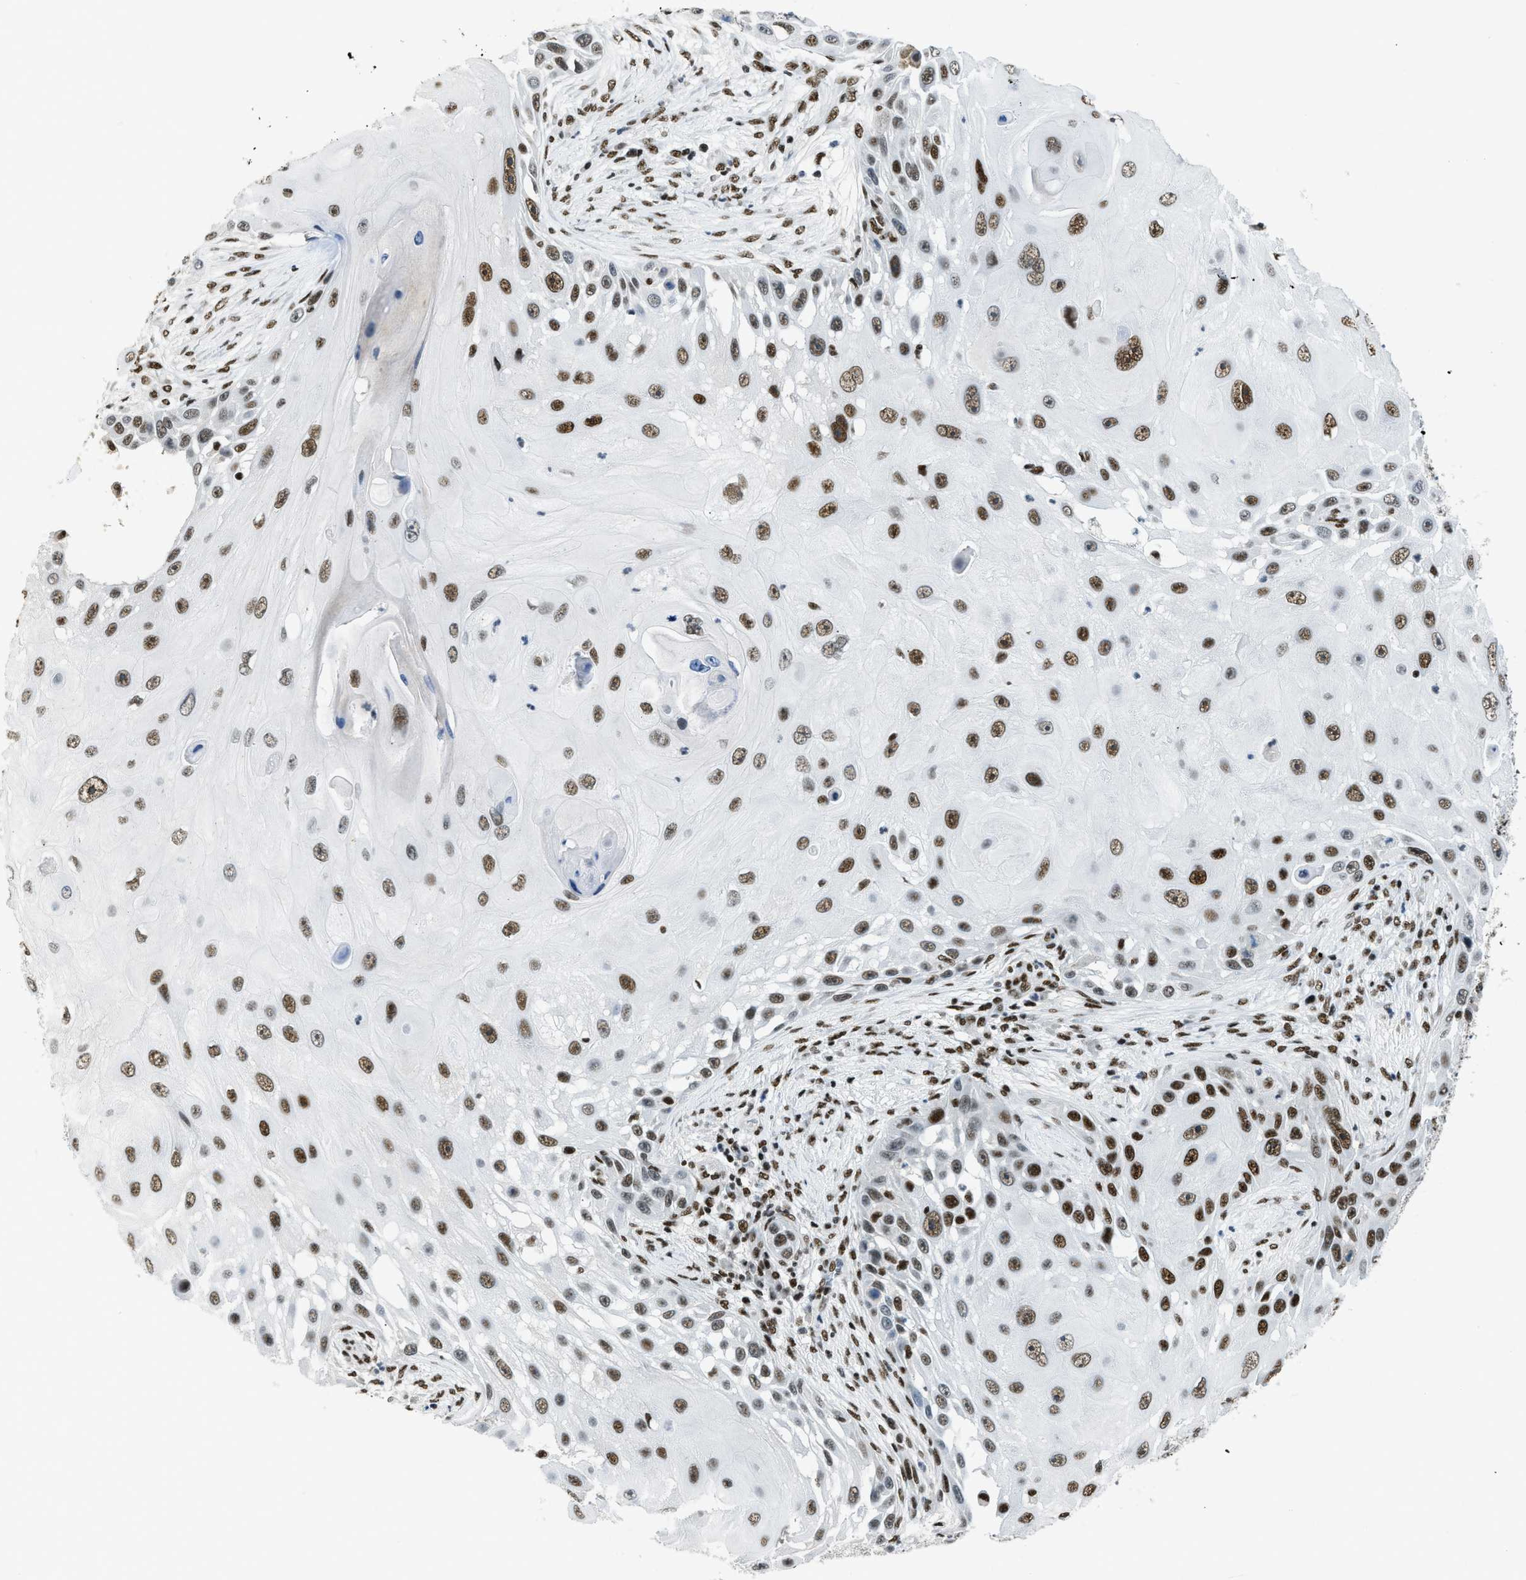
{"staining": {"intensity": "strong", "quantity": ">75%", "location": "nuclear"}, "tissue": "skin cancer", "cell_type": "Tumor cells", "image_type": "cancer", "snomed": [{"axis": "morphology", "description": "Squamous cell carcinoma, NOS"}, {"axis": "topography", "description": "Skin"}], "caption": "IHC micrograph of neoplastic tissue: skin squamous cell carcinoma stained using IHC reveals high levels of strong protein expression localized specifically in the nuclear of tumor cells, appearing as a nuclear brown color.", "gene": "SCAF4", "patient": {"sex": "female", "age": 44}}